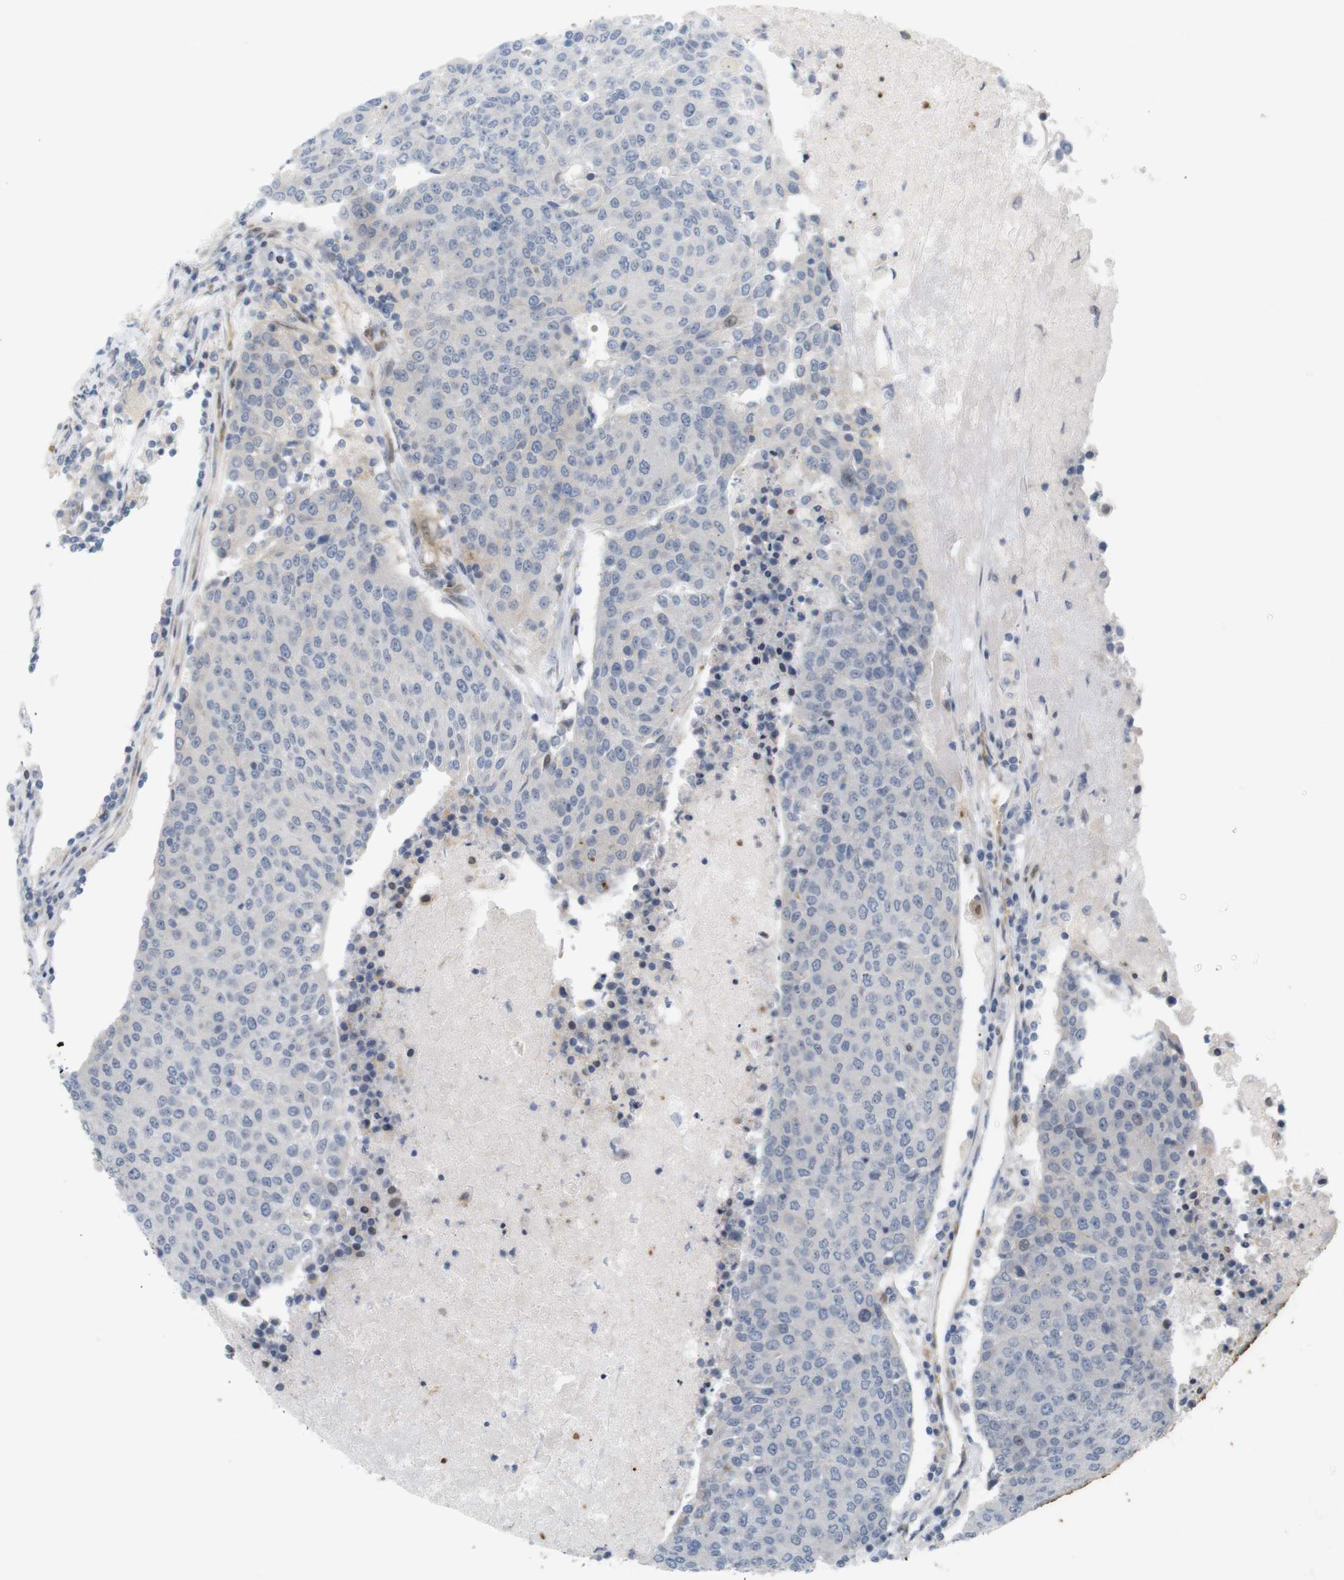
{"staining": {"intensity": "negative", "quantity": "none", "location": "none"}, "tissue": "urothelial cancer", "cell_type": "Tumor cells", "image_type": "cancer", "snomed": [{"axis": "morphology", "description": "Urothelial carcinoma, High grade"}, {"axis": "topography", "description": "Urinary bladder"}], "caption": "A high-resolution micrograph shows IHC staining of urothelial cancer, which reveals no significant positivity in tumor cells.", "gene": "PPP1R14A", "patient": {"sex": "female", "age": 85}}